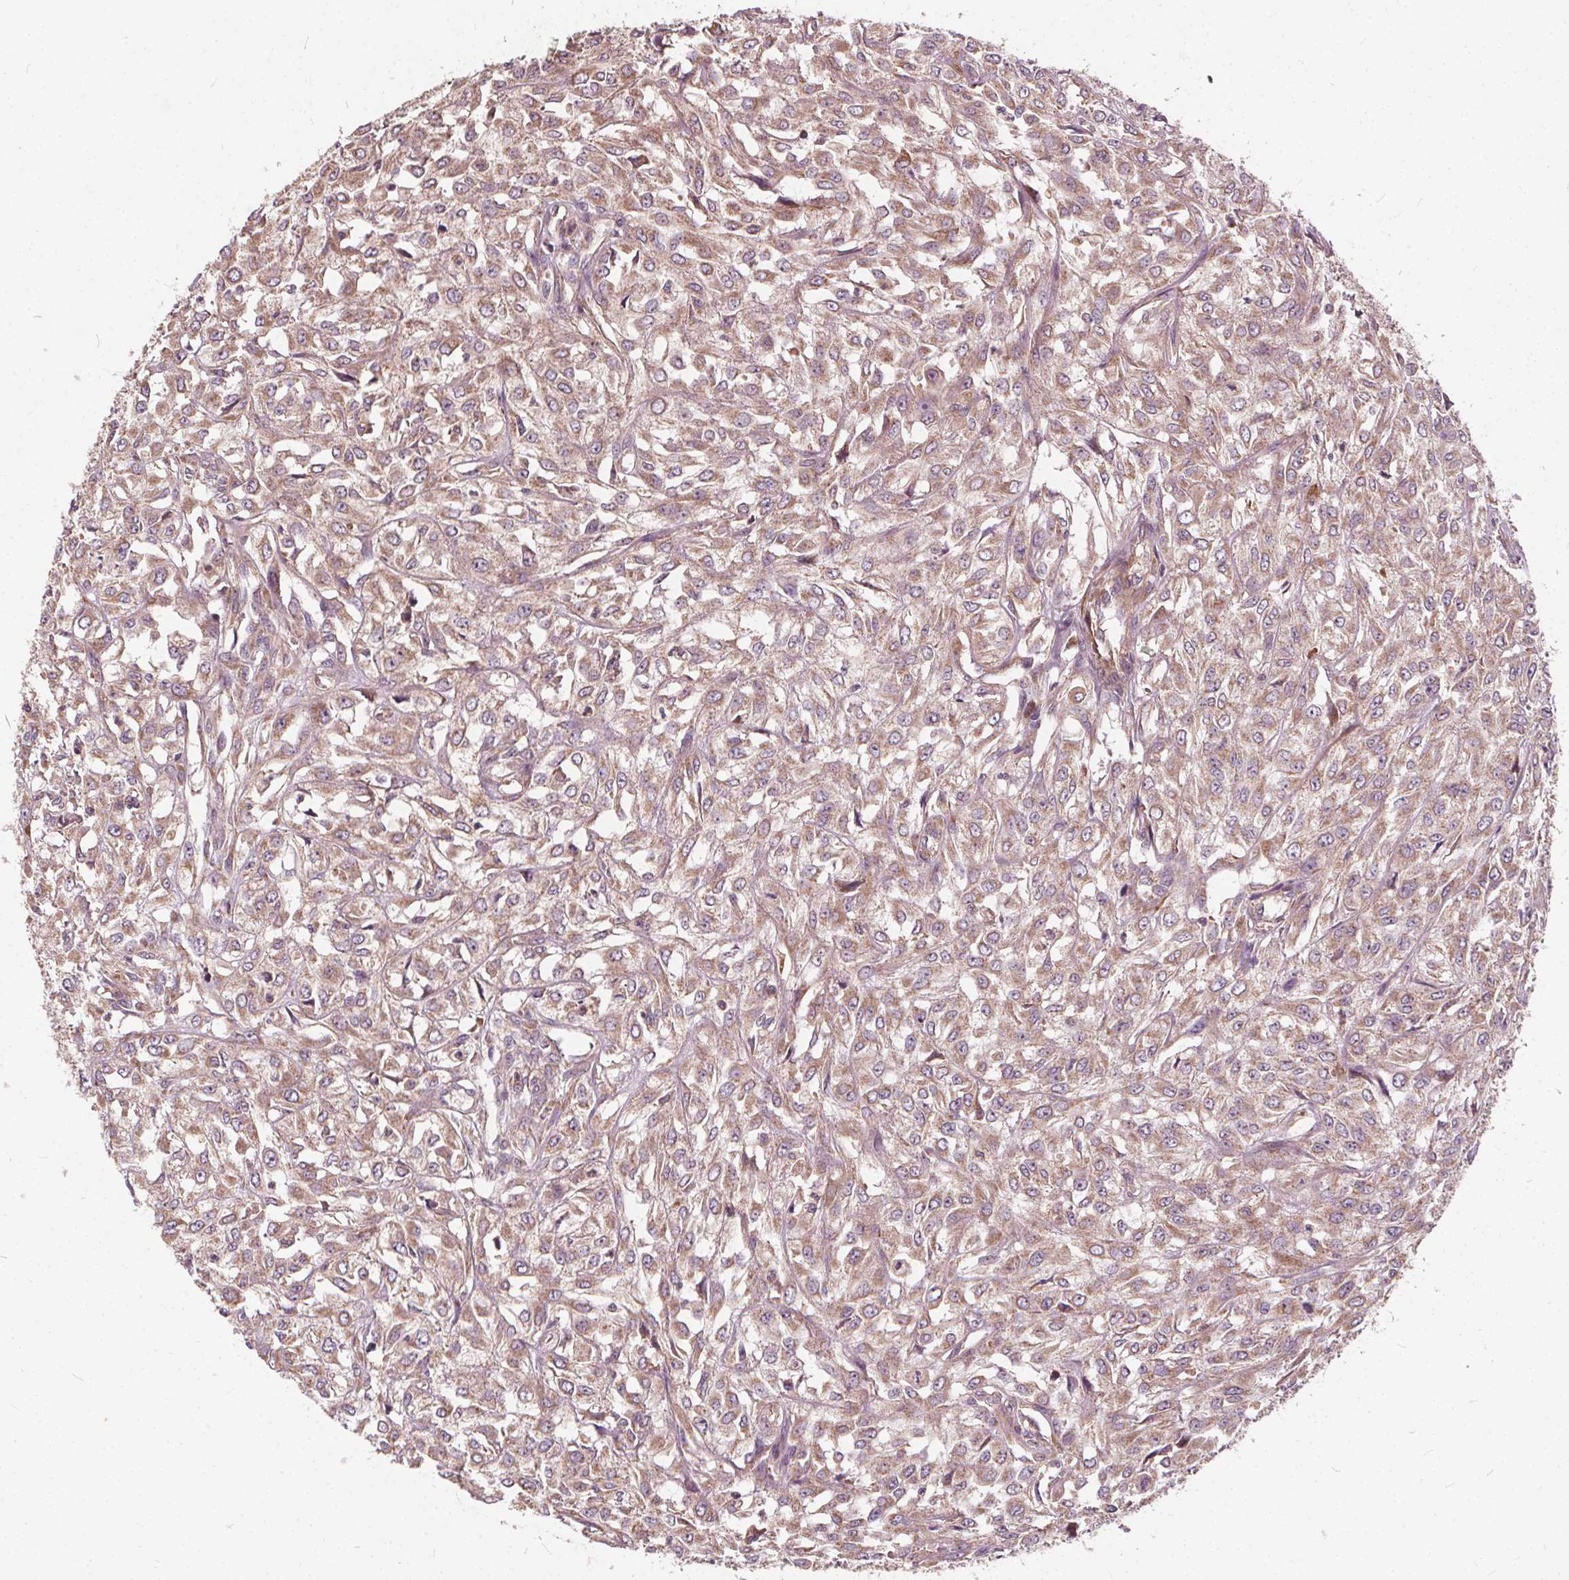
{"staining": {"intensity": "weak", "quantity": ">75%", "location": "cytoplasmic/membranous"}, "tissue": "urothelial cancer", "cell_type": "Tumor cells", "image_type": "cancer", "snomed": [{"axis": "morphology", "description": "Urothelial carcinoma, High grade"}, {"axis": "topography", "description": "Urinary bladder"}], "caption": "A photomicrograph of human urothelial cancer stained for a protein exhibits weak cytoplasmic/membranous brown staining in tumor cells.", "gene": "ORAI2", "patient": {"sex": "male", "age": 67}}